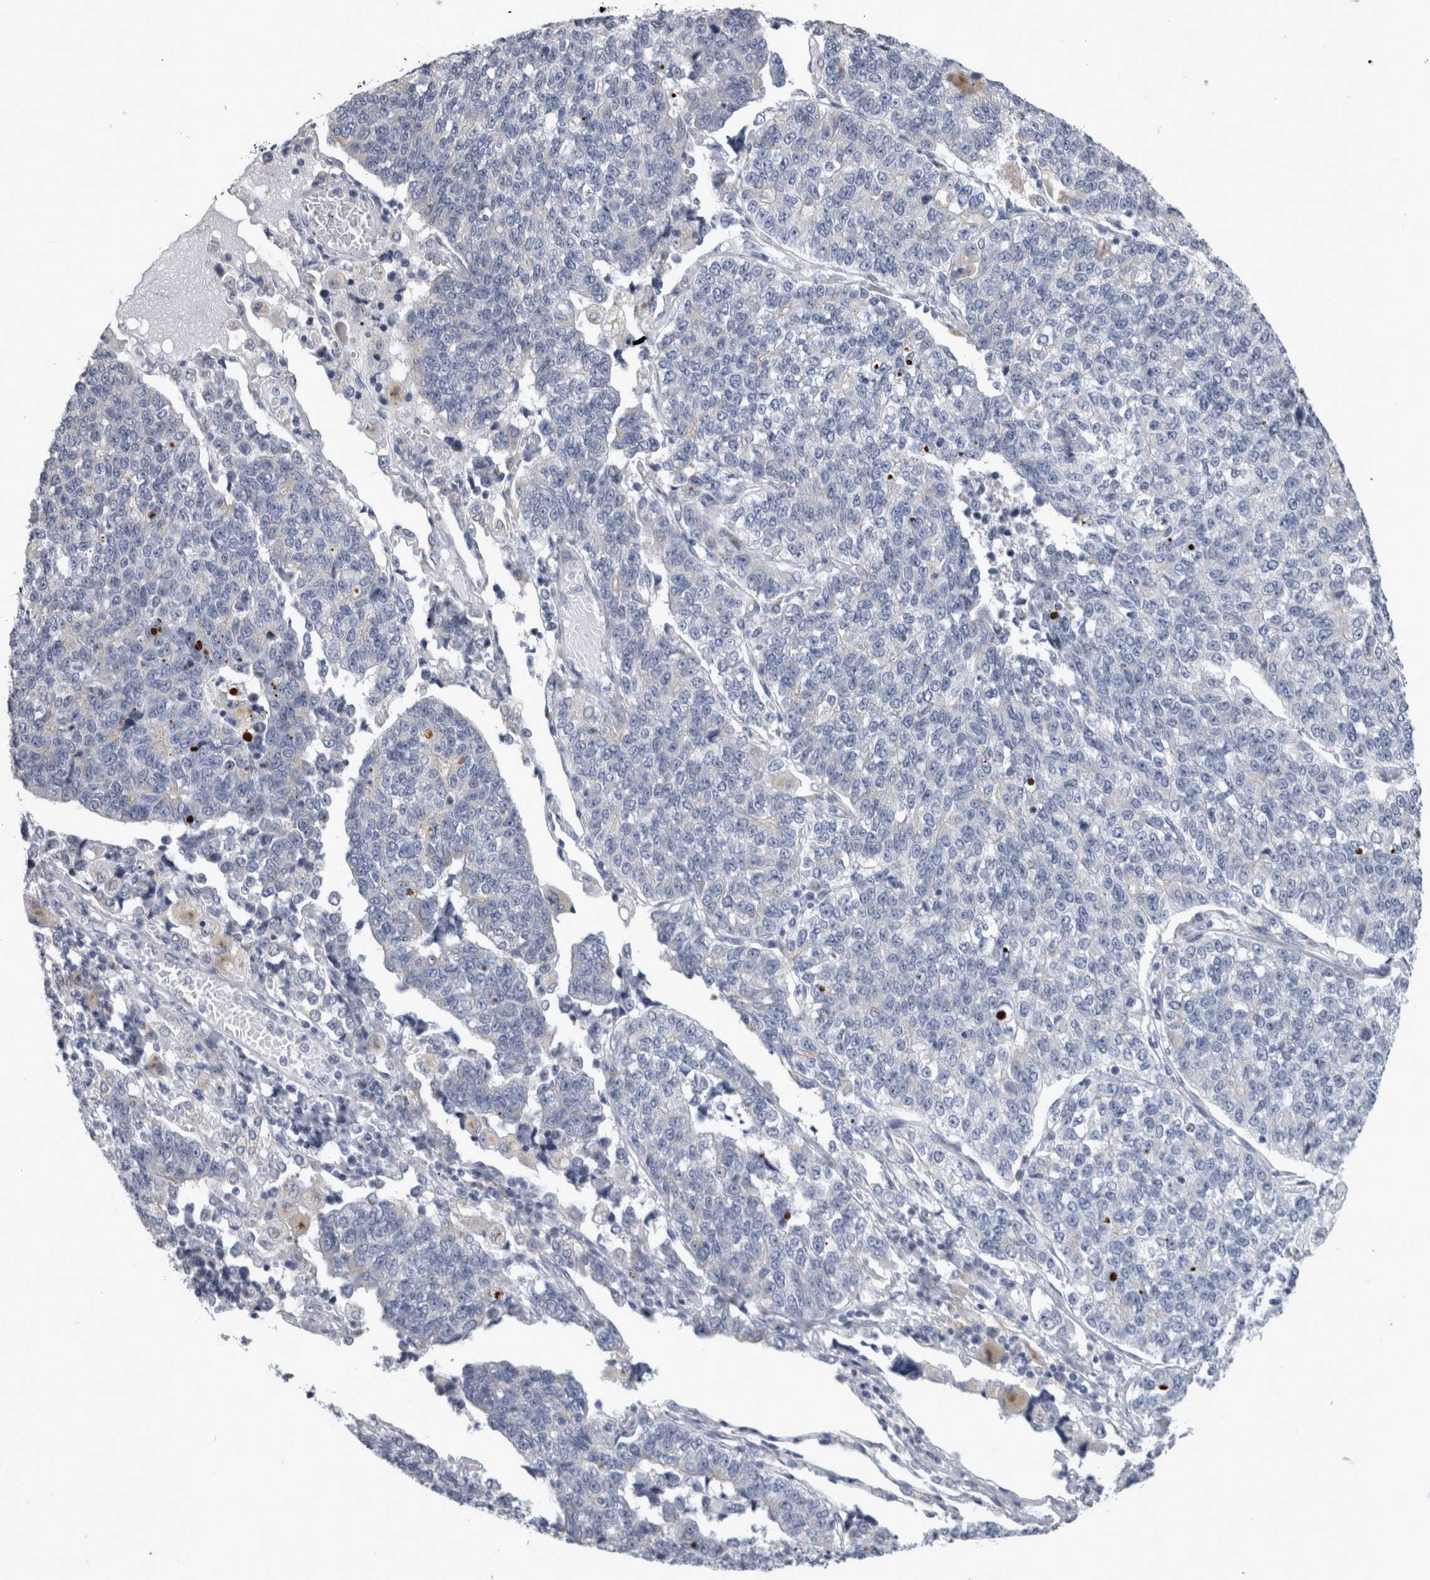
{"staining": {"intensity": "negative", "quantity": "none", "location": "none"}, "tissue": "lung cancer", "cell_type": "Tumor cells", "image_type": "cancer", "snomed": [{"axis": "morphology", "description": "Adenocarcinoma, NOS"}, {"axis": "topography", "description": "Lung"}], "caption": "The photomicrograph demonstrates no significant staining in tumor cells of lung cancer (adenocarcinoma).", "gene": "AKAP9", "patient": {"sex": "male", "age": 49}}